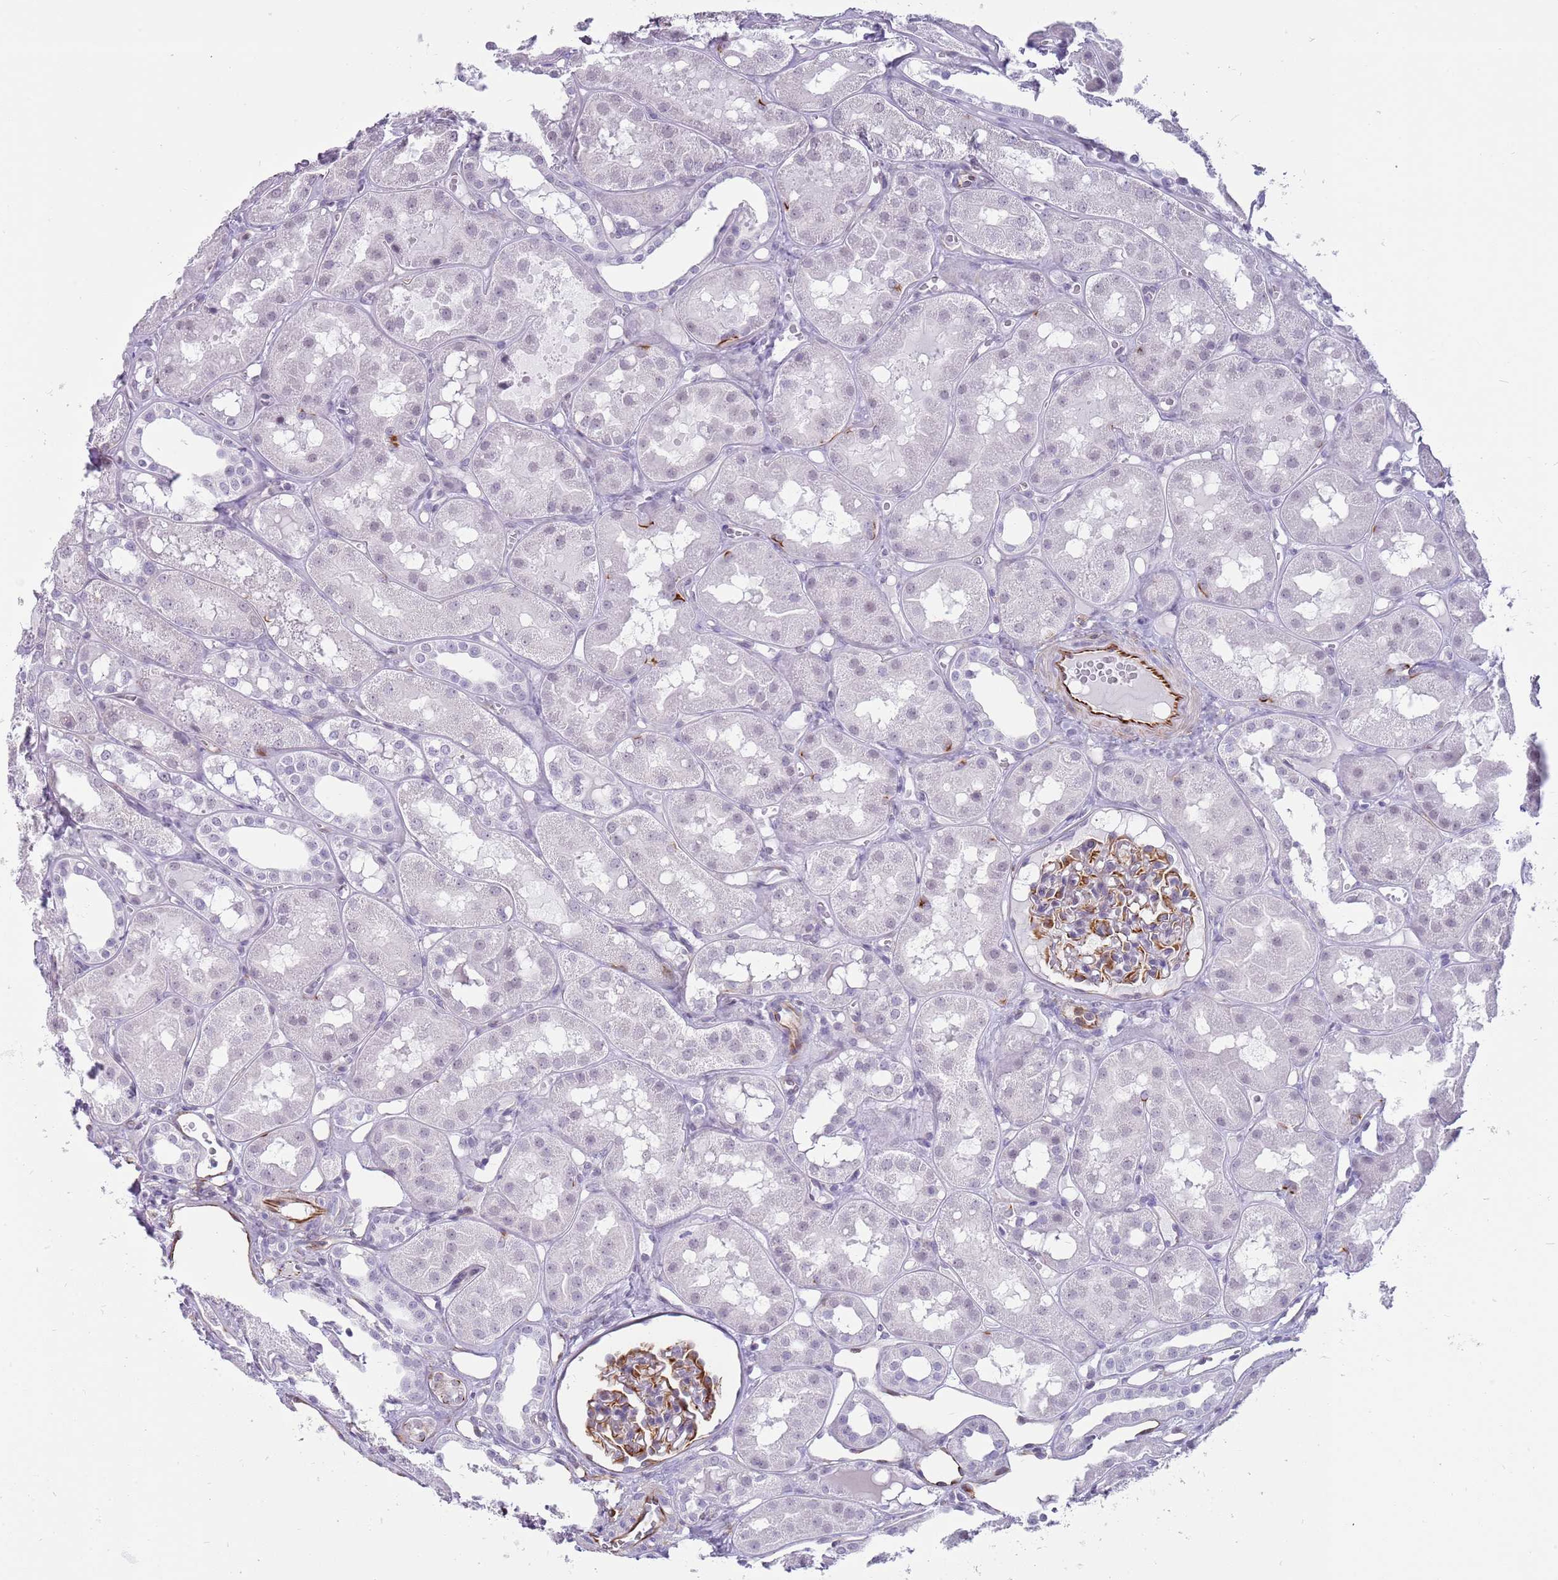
{"staining": {"intensity": "moderate", "quantity": "<25%", "location": "cytoplasmic/membranous"}, "tissue": "kidney", "cell_type": "Cells in glomeruli", "image_type": "normal", "snomed": [{"axis": "morphology", "description": "Normal tissue, NOS"}, {"axis": "topography", "description": "Kidney"}], "caption": "Human kidney stained with a brown dye displays moderate cytoplasmic/membranous positive expression in approximately <25% of cells in glomeruli.", "gene": "ENSG00000271254", "patient": {"sex": "male", "age": 16}}